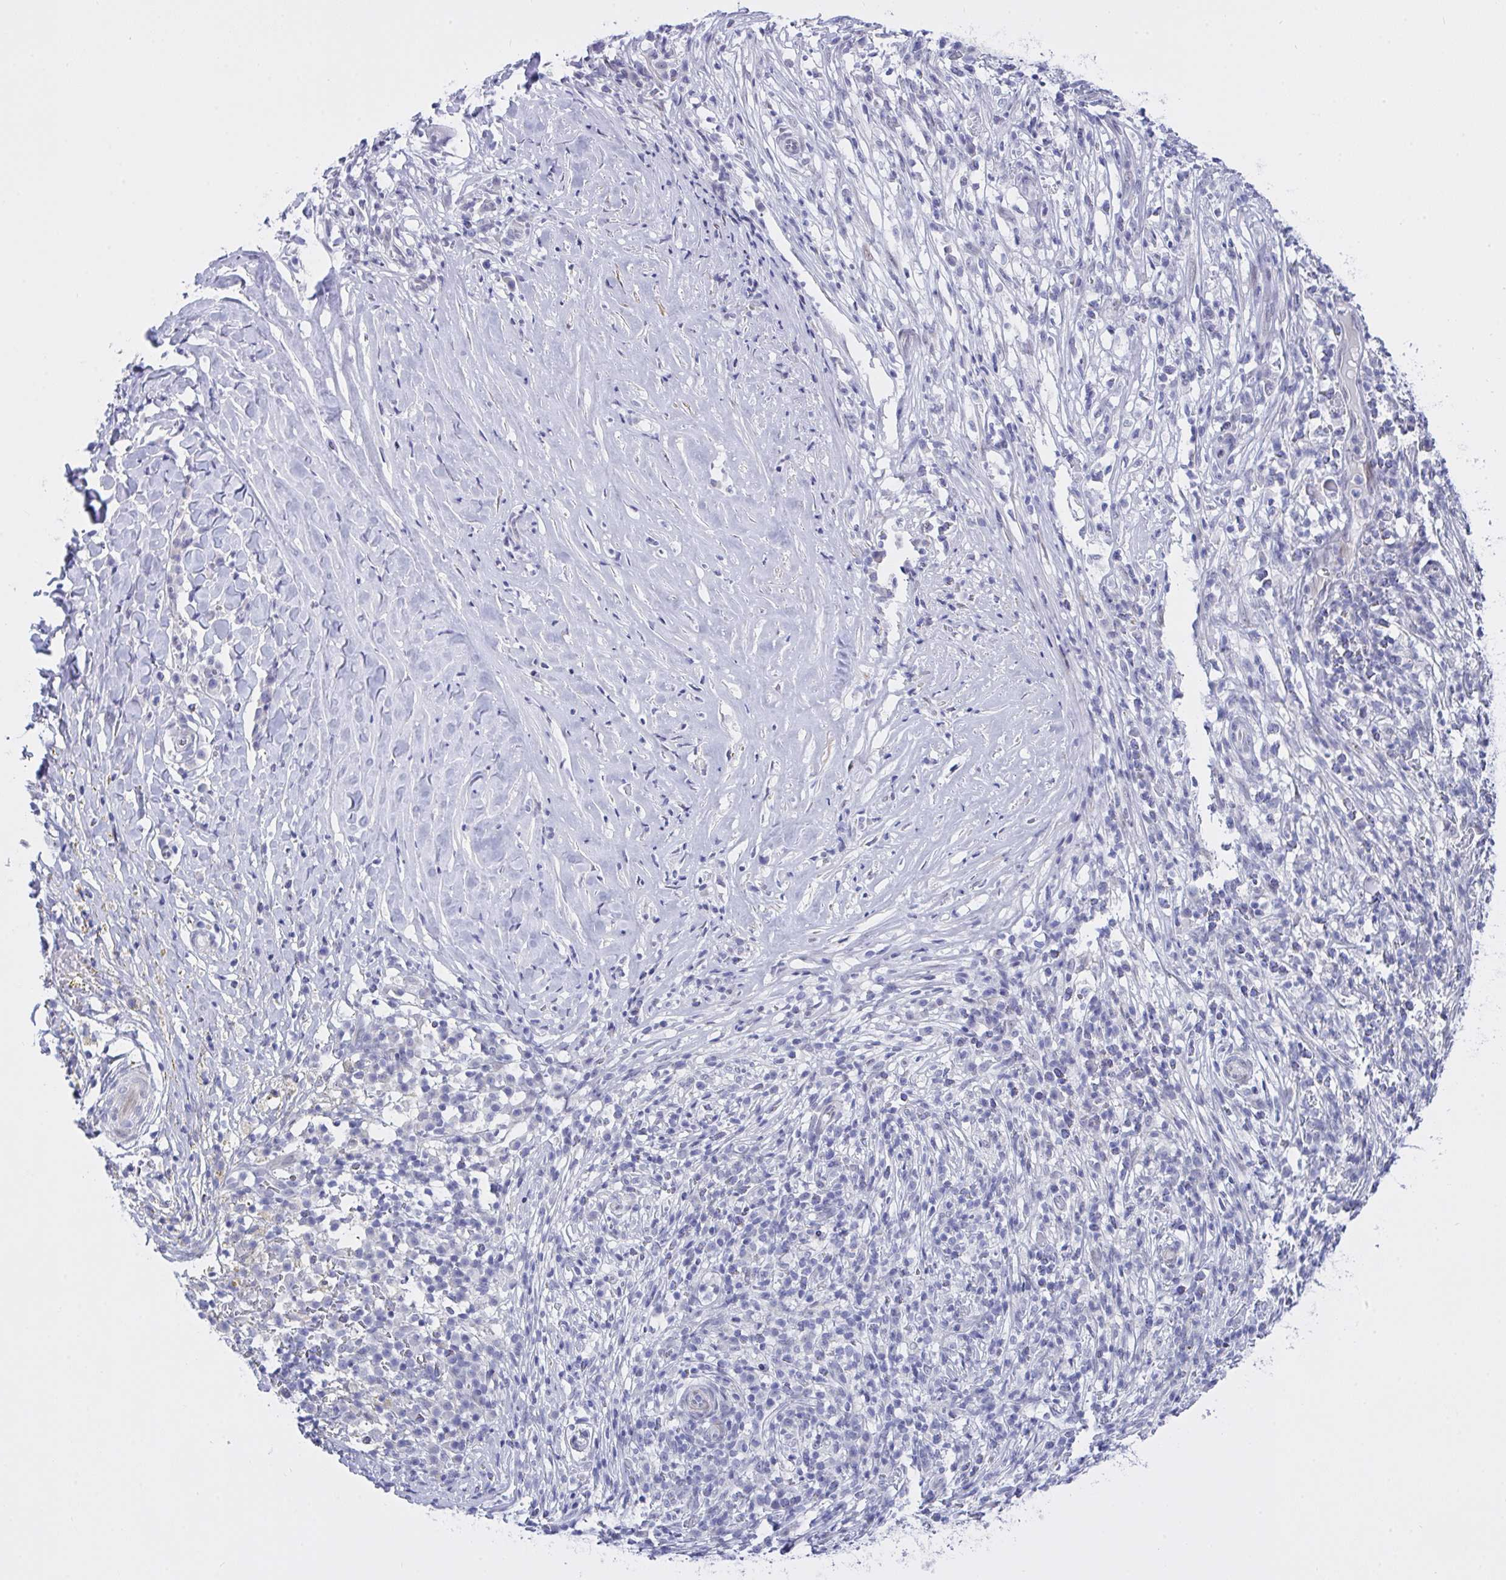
{"staining": {"intensity": "negative", "quantity": "none", "location": "none"}, "tissue": "melanoma", "cell_type": "Tumor cells", "image_type": "cancer", "snomed": [{"axis": "morphology", "description": "Malignant melanoma, NOS"}, {"axis": "topography", "description": "Skin"}], "caption": "Tumor cells show no significant staining in melanoma.", "gene": "FBXL22", "patient": {"sex": "male", "age": 66}}